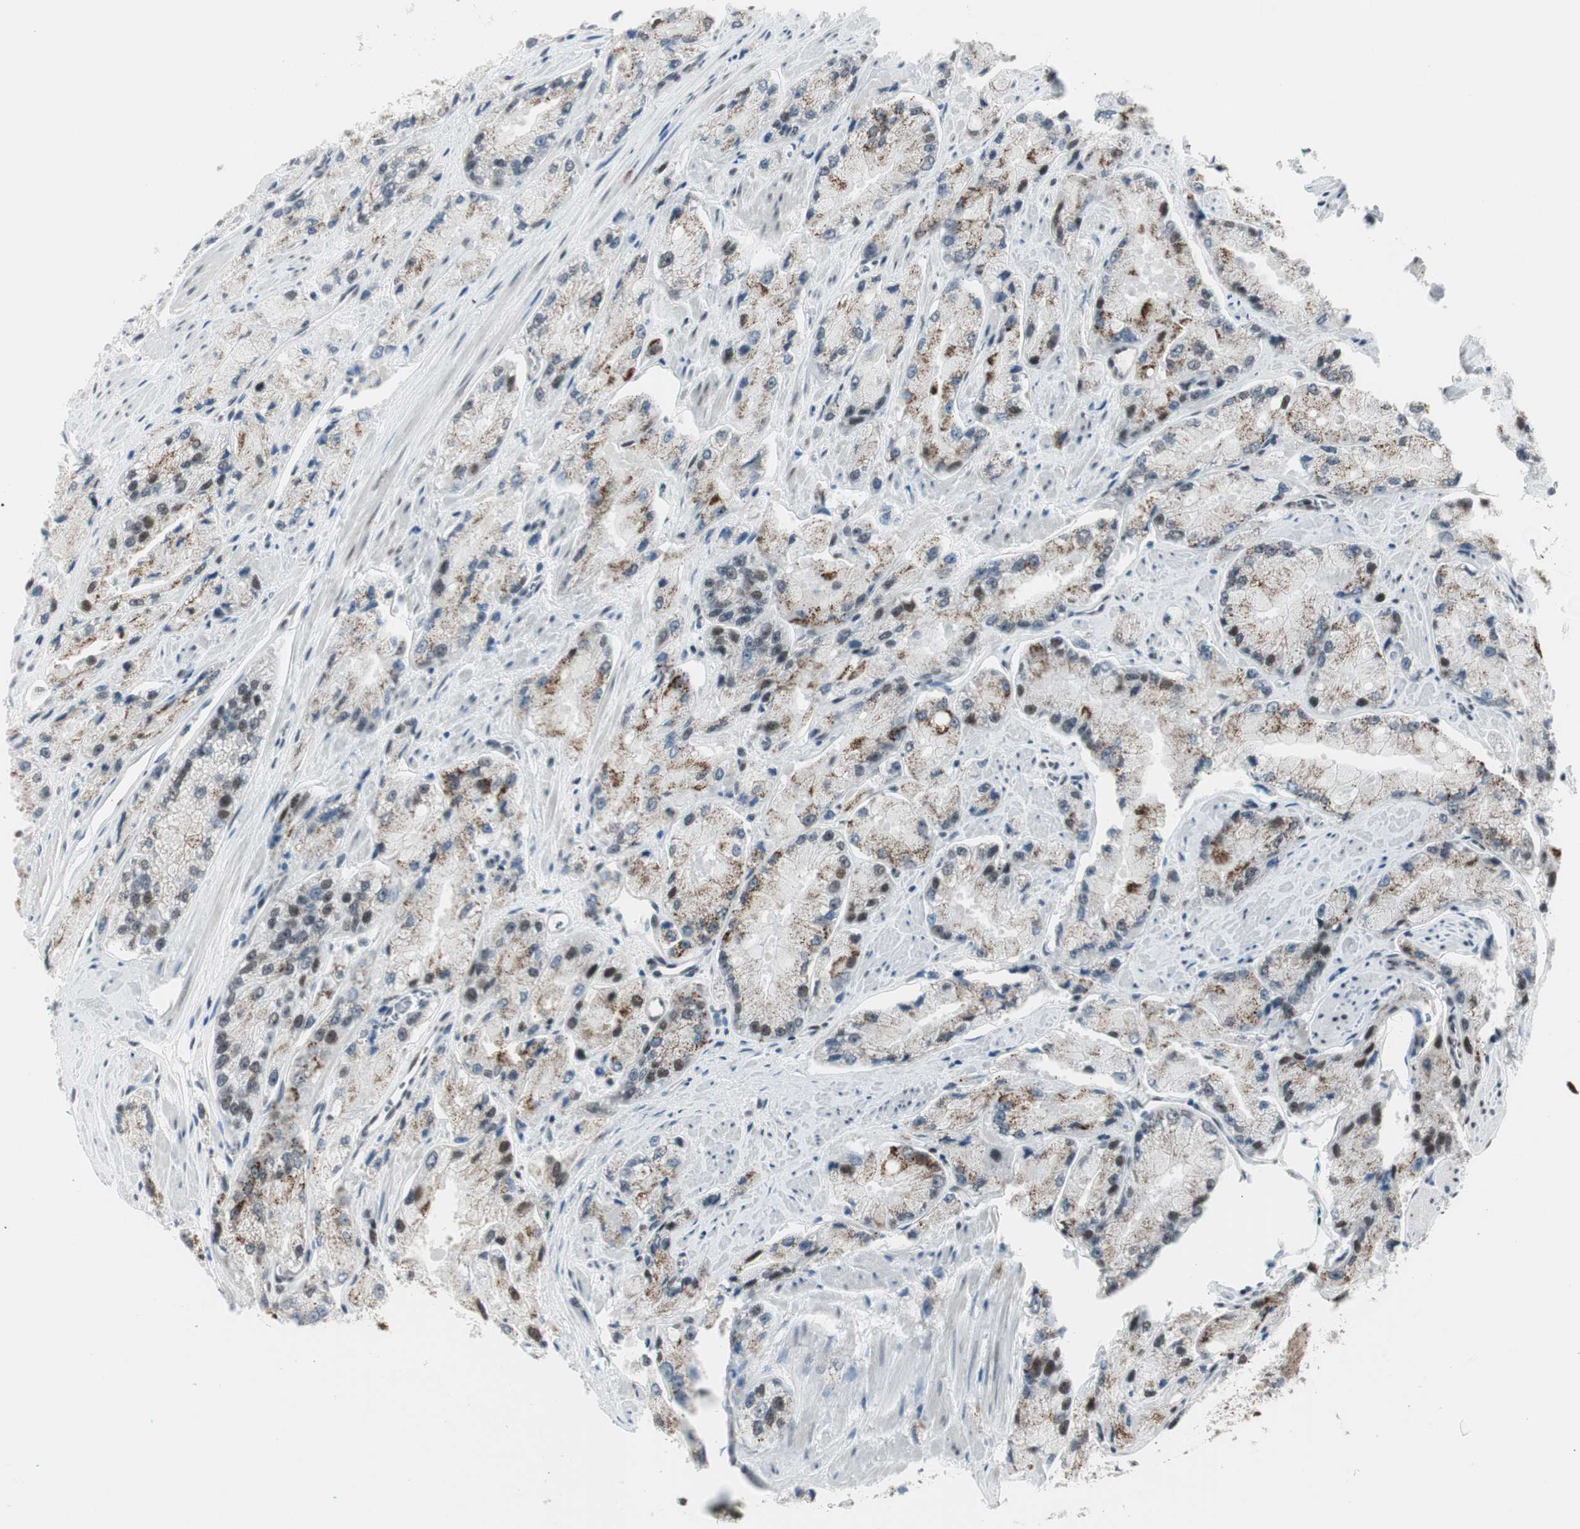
{"staining": {"intensity": "moderate", "quantity": "<25%", "location": "nuclear"}, "tissue": "prostate cancer", "cell_type": "Tumor cells", "image_type": "cancer", "snomed": [{"axis": "morphology", "description": "Adenocarcinoma, High grade"}, {"axis": "topography", "description": "Prostate"}], "caption": "Adenocarcinoma (high-grade) (prostate) tissue demonstrates moderate nuclear positivity in about <25% of tumor cells The staining was performed using DAB (3,3'-diaminobenzidine) to visualize the protein expression in brown, while the nuclei were stained in blue with hematoxylin (Magnification: 20x).", "gene": "HEXIM1", "patient": {"sex": "male", "age": 58}}